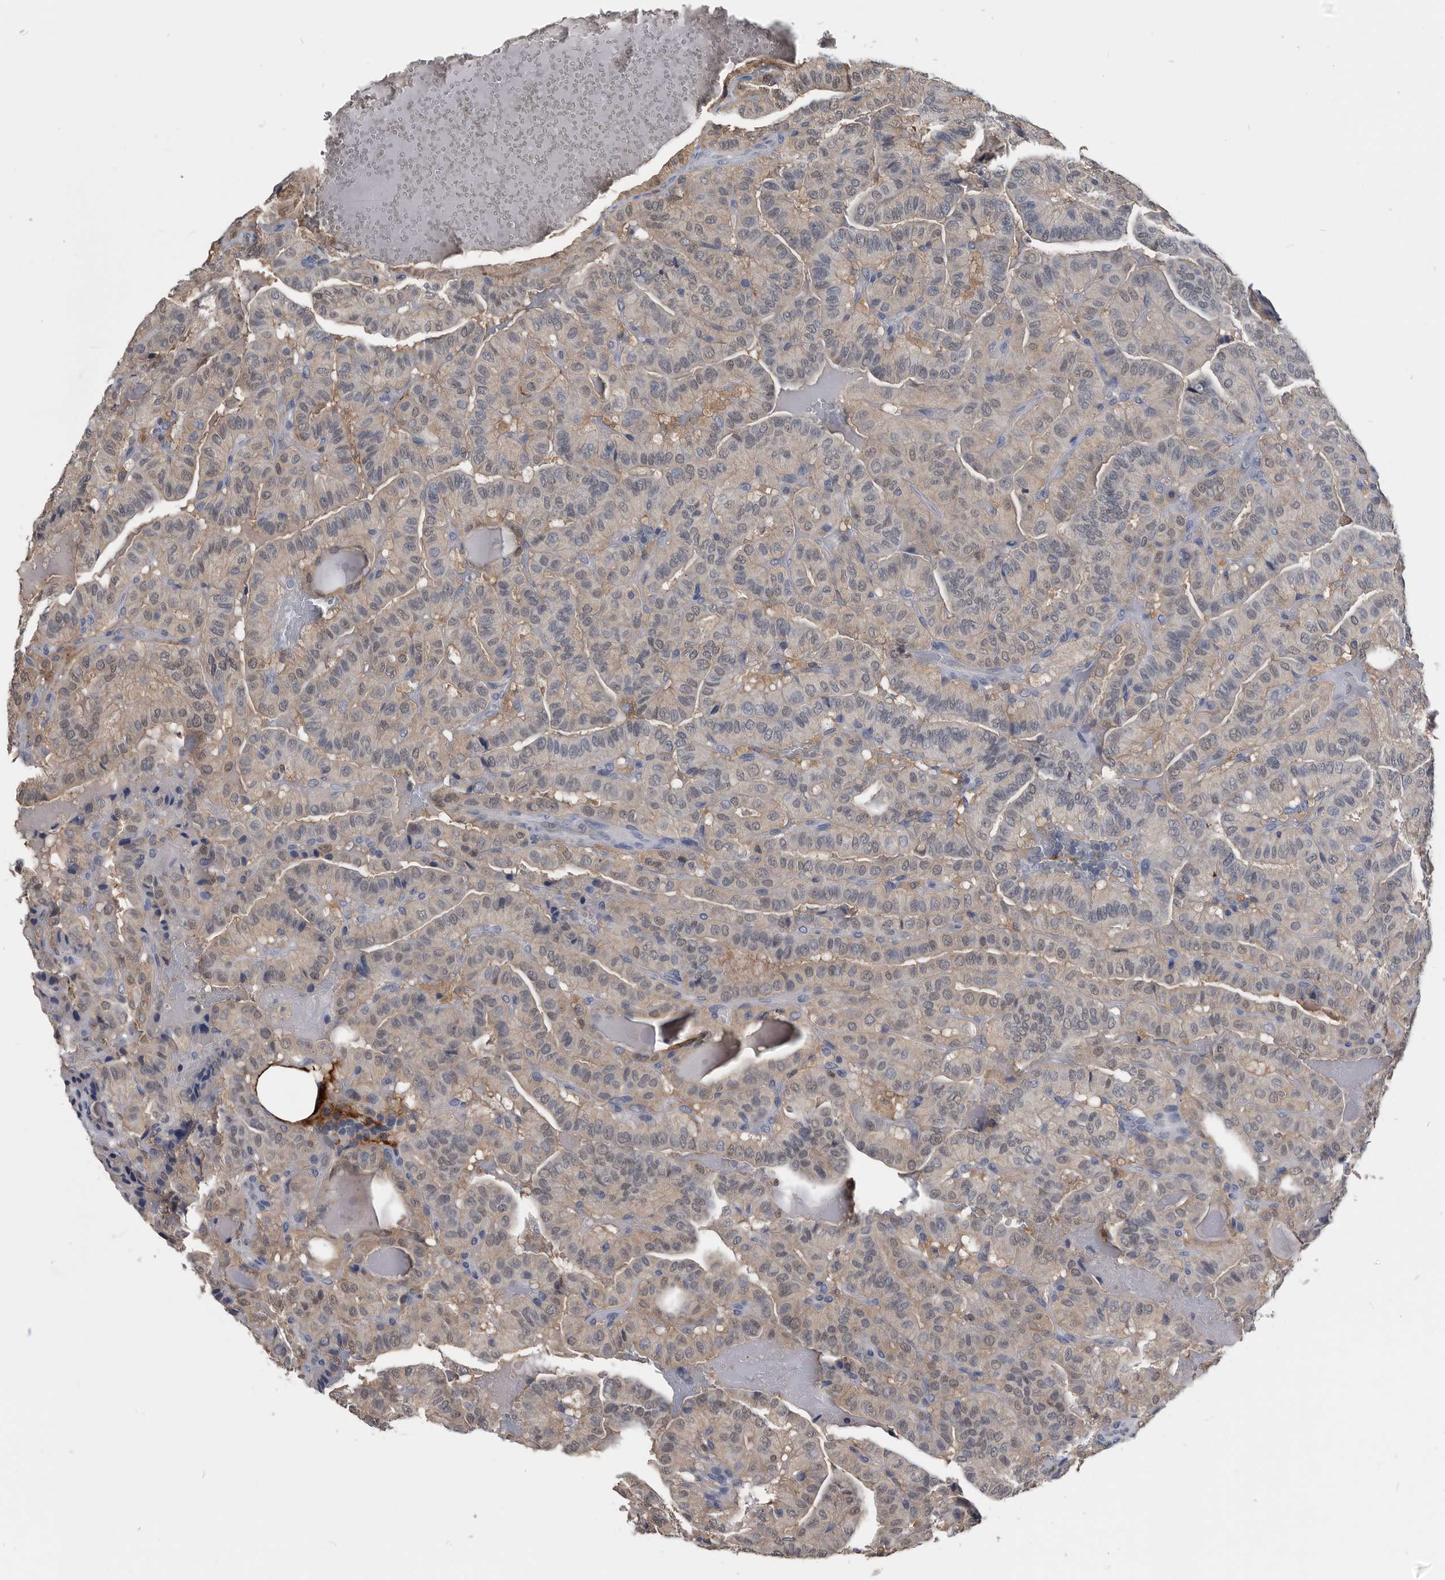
{"staining": {"intensity": "weak", "quantity": "25%-75%", "location": "cytoplasmic/membranous,nuclear"}, "tissue": "thyroid cancer", "cell_type": "Tumor cells", "image_type": "cancer", "snomed": [{"axis": "morphology", "description": "Papillary adenocarcinoma, NOS"}, {"axis": "topography", "description": "Thyroid gland"}], "caption": "Tumor cells reveal low levels of weak cytoplasmic/membranous and nuclear staining in about 25%-75% of cells in thyroid cancer. (brown staining indicates protein expression, while blue staining denotes nuclei).", "gene": "PDXK", "patient": {"sex": "male", "age": 77}}